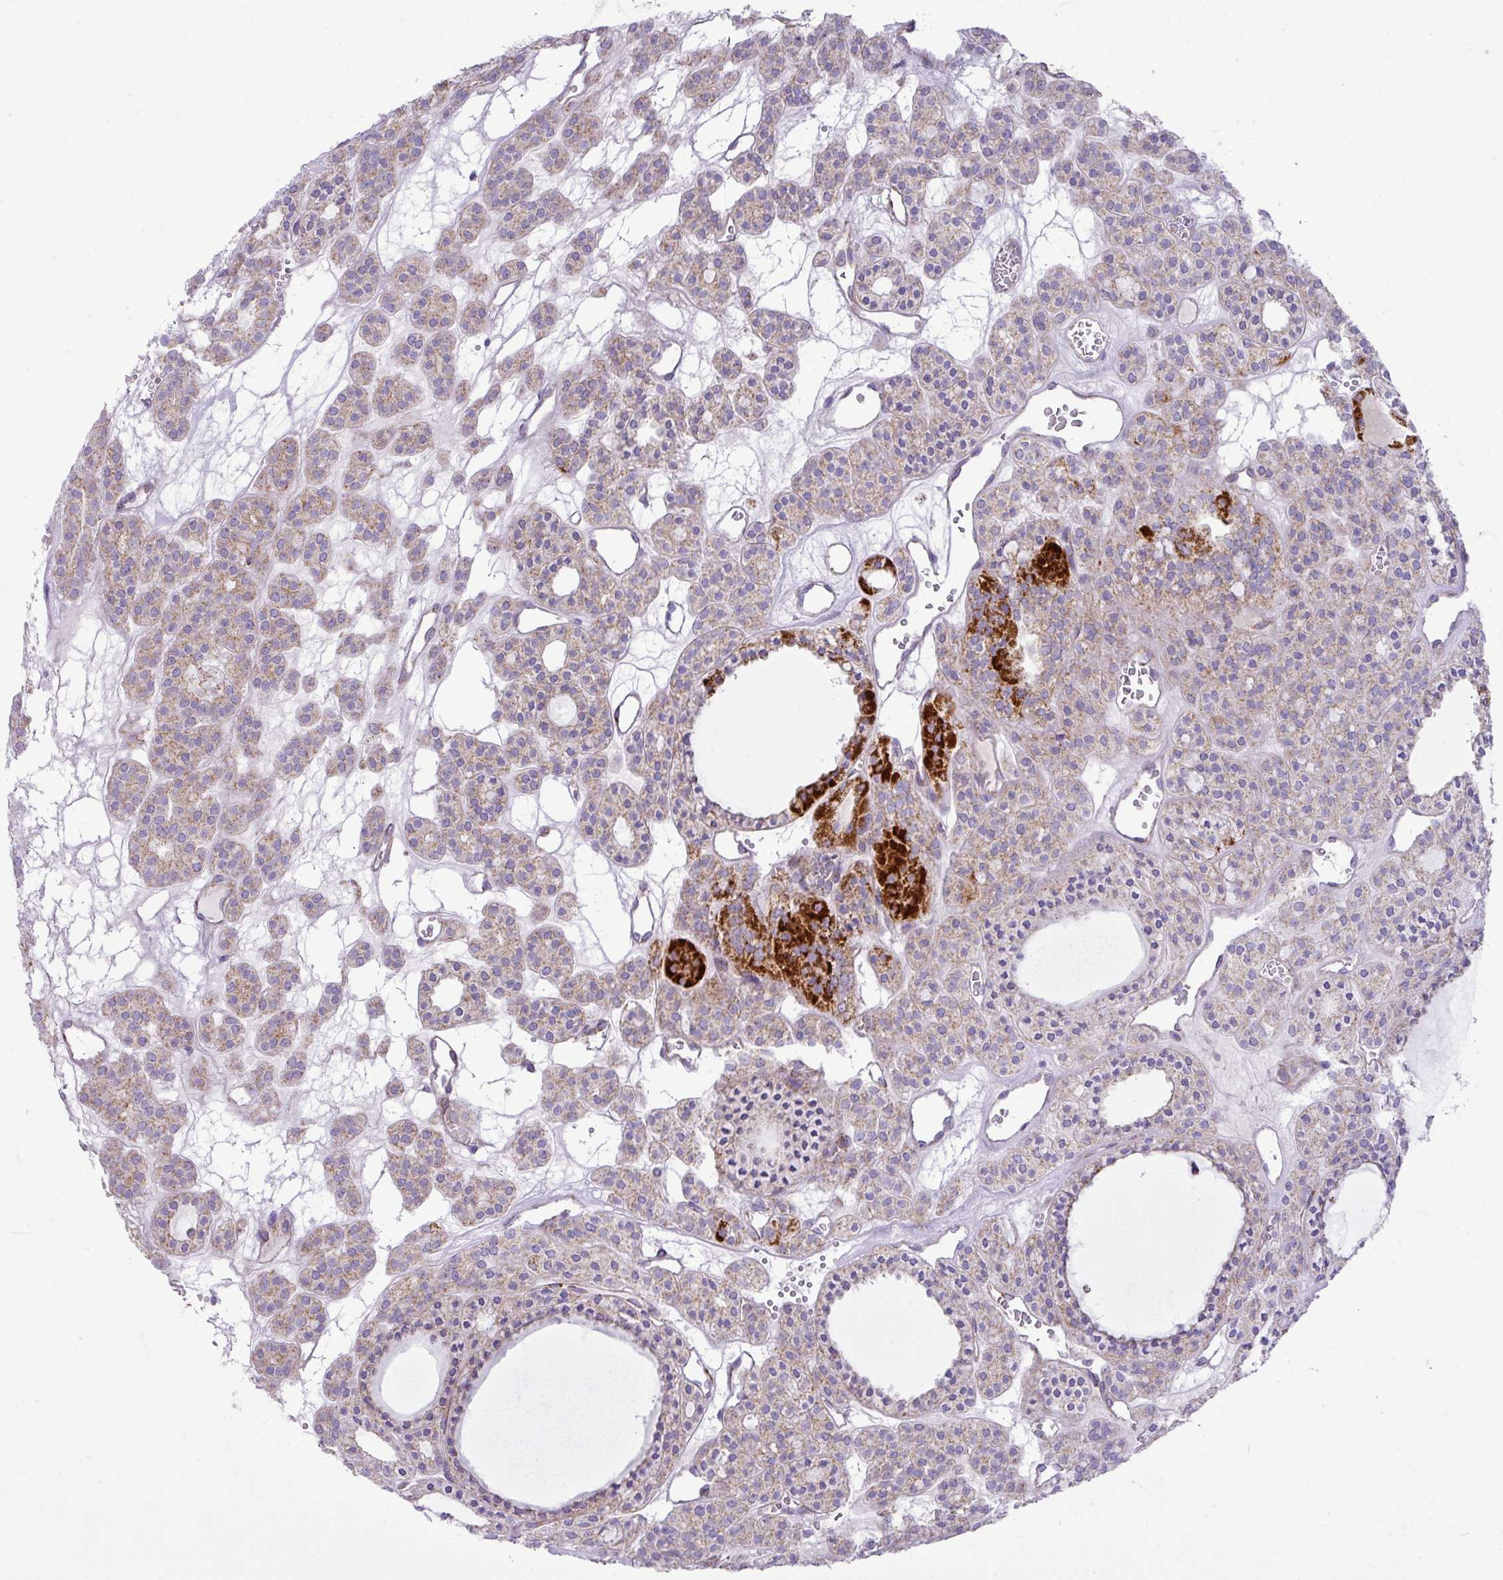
{"staining": {"intensity": "strong", "quantity": "<25%", "location": "cytoplasmic/membranous"}, "tissue": "thyroid cancer", "cell_type": "Tumor cells", "image_type": "cancer", "snomed": [{"axis": "morphology", "description": "Follicular adenoma carcinoma, NOS"}, {"axis": "topography", "description": "Thyroid gland"}], "caption": "Protein expression analysis of human thyroid cancer (follicular adenoma carcinoma) reveals strong cytoplasmic/membranous positivity in about <25% of tumor cells.", "gene": "ZNF81", "patient": {"sex": "female", "age": 63}}